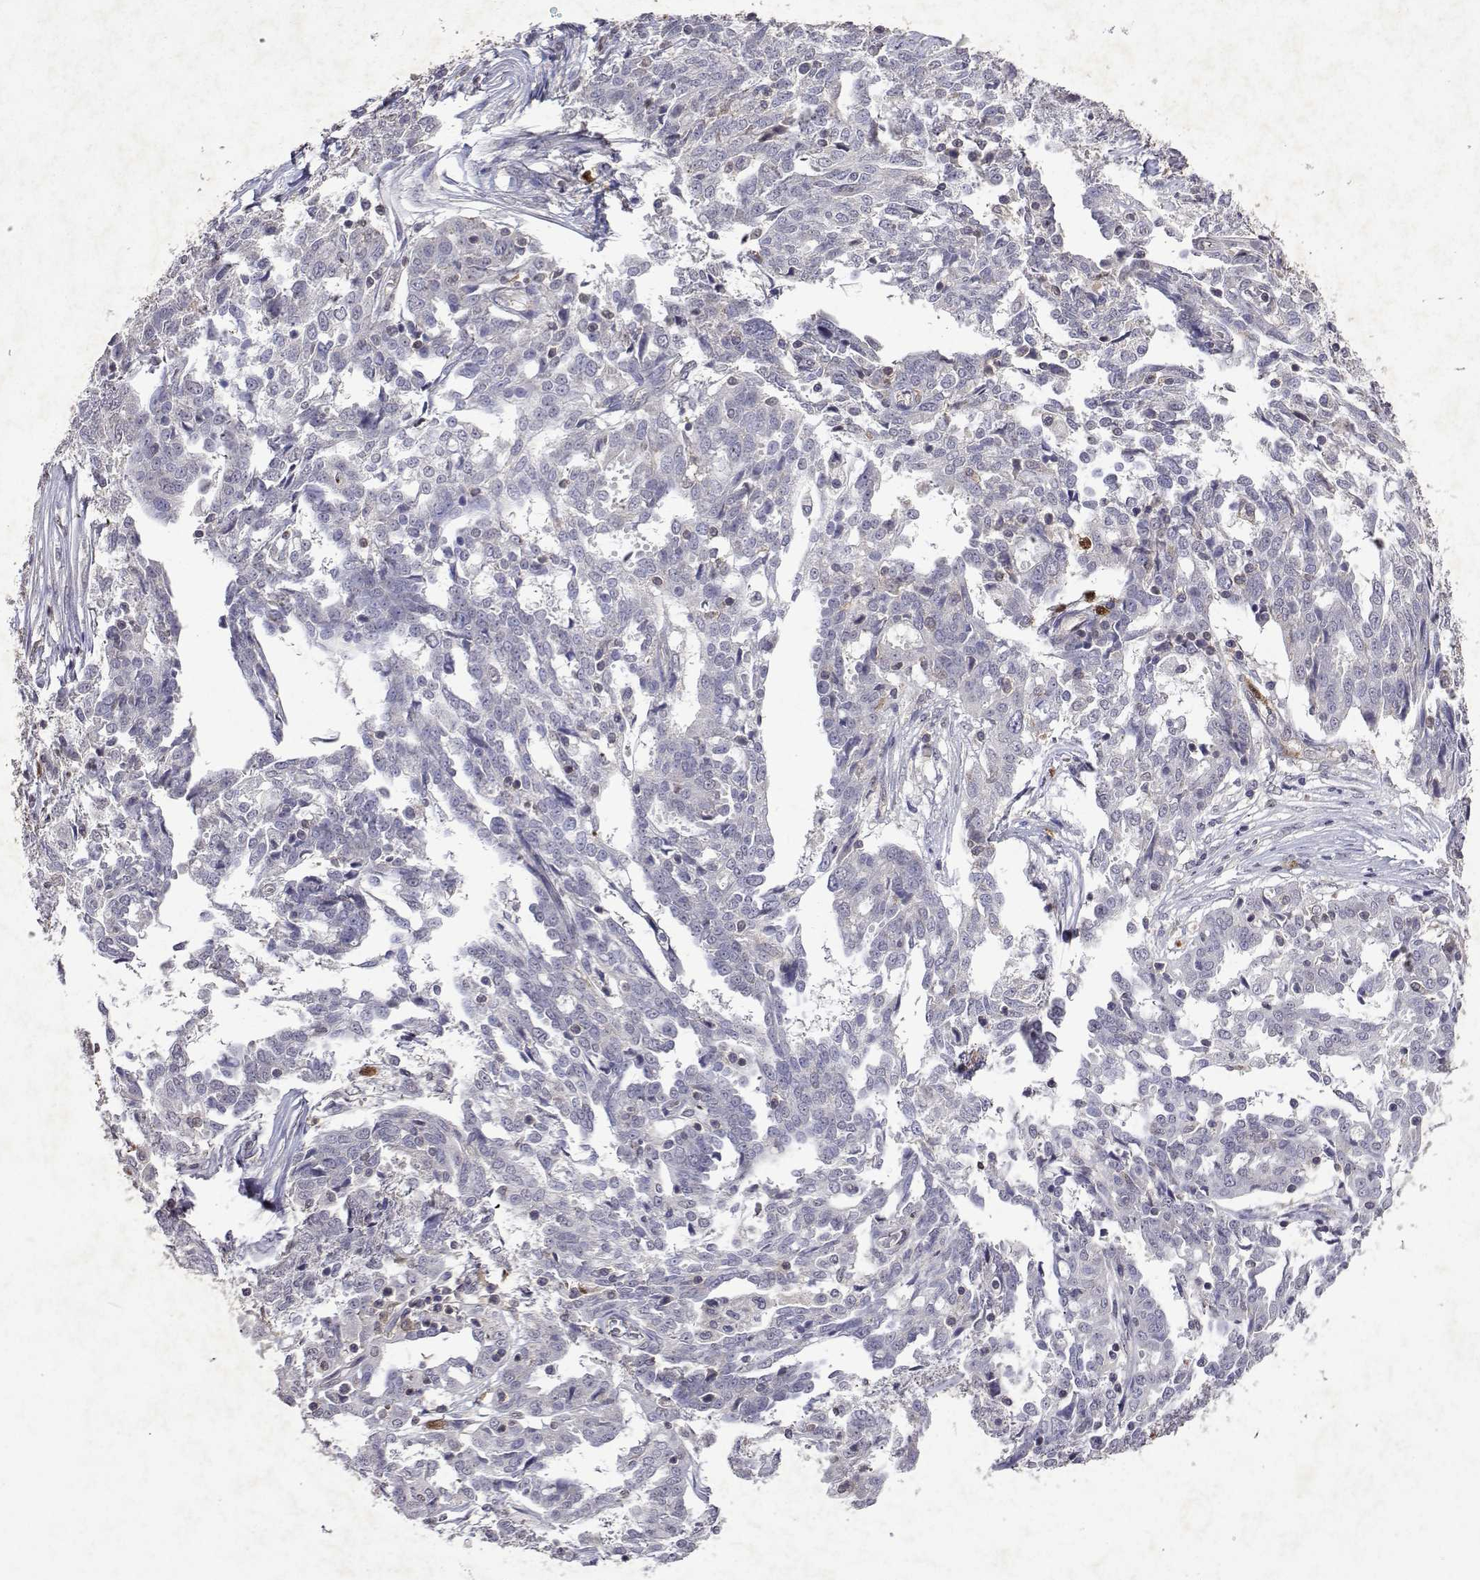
{"staining": {"intensity": "negative", "quantity": "none", "location": "none"}, "tissue": "ovarian cancer", "cell_type": "Tumor cells", "image_type": "cancer", "snomed": [{"axis": "morphology", "description": "Cystadenocarcinoma, serous, NOS"}, {"axis": "topography", "description": "Ovary"}], "caption": "IHC micrograph of neoplastic tissue: human ovarian cancer (serous cystadenocarcinoma) stained with DAB shows no significant protein positivity in tumor cells.", "gene": "APAF1", "patient": {"sex": "female", "age": 67}}